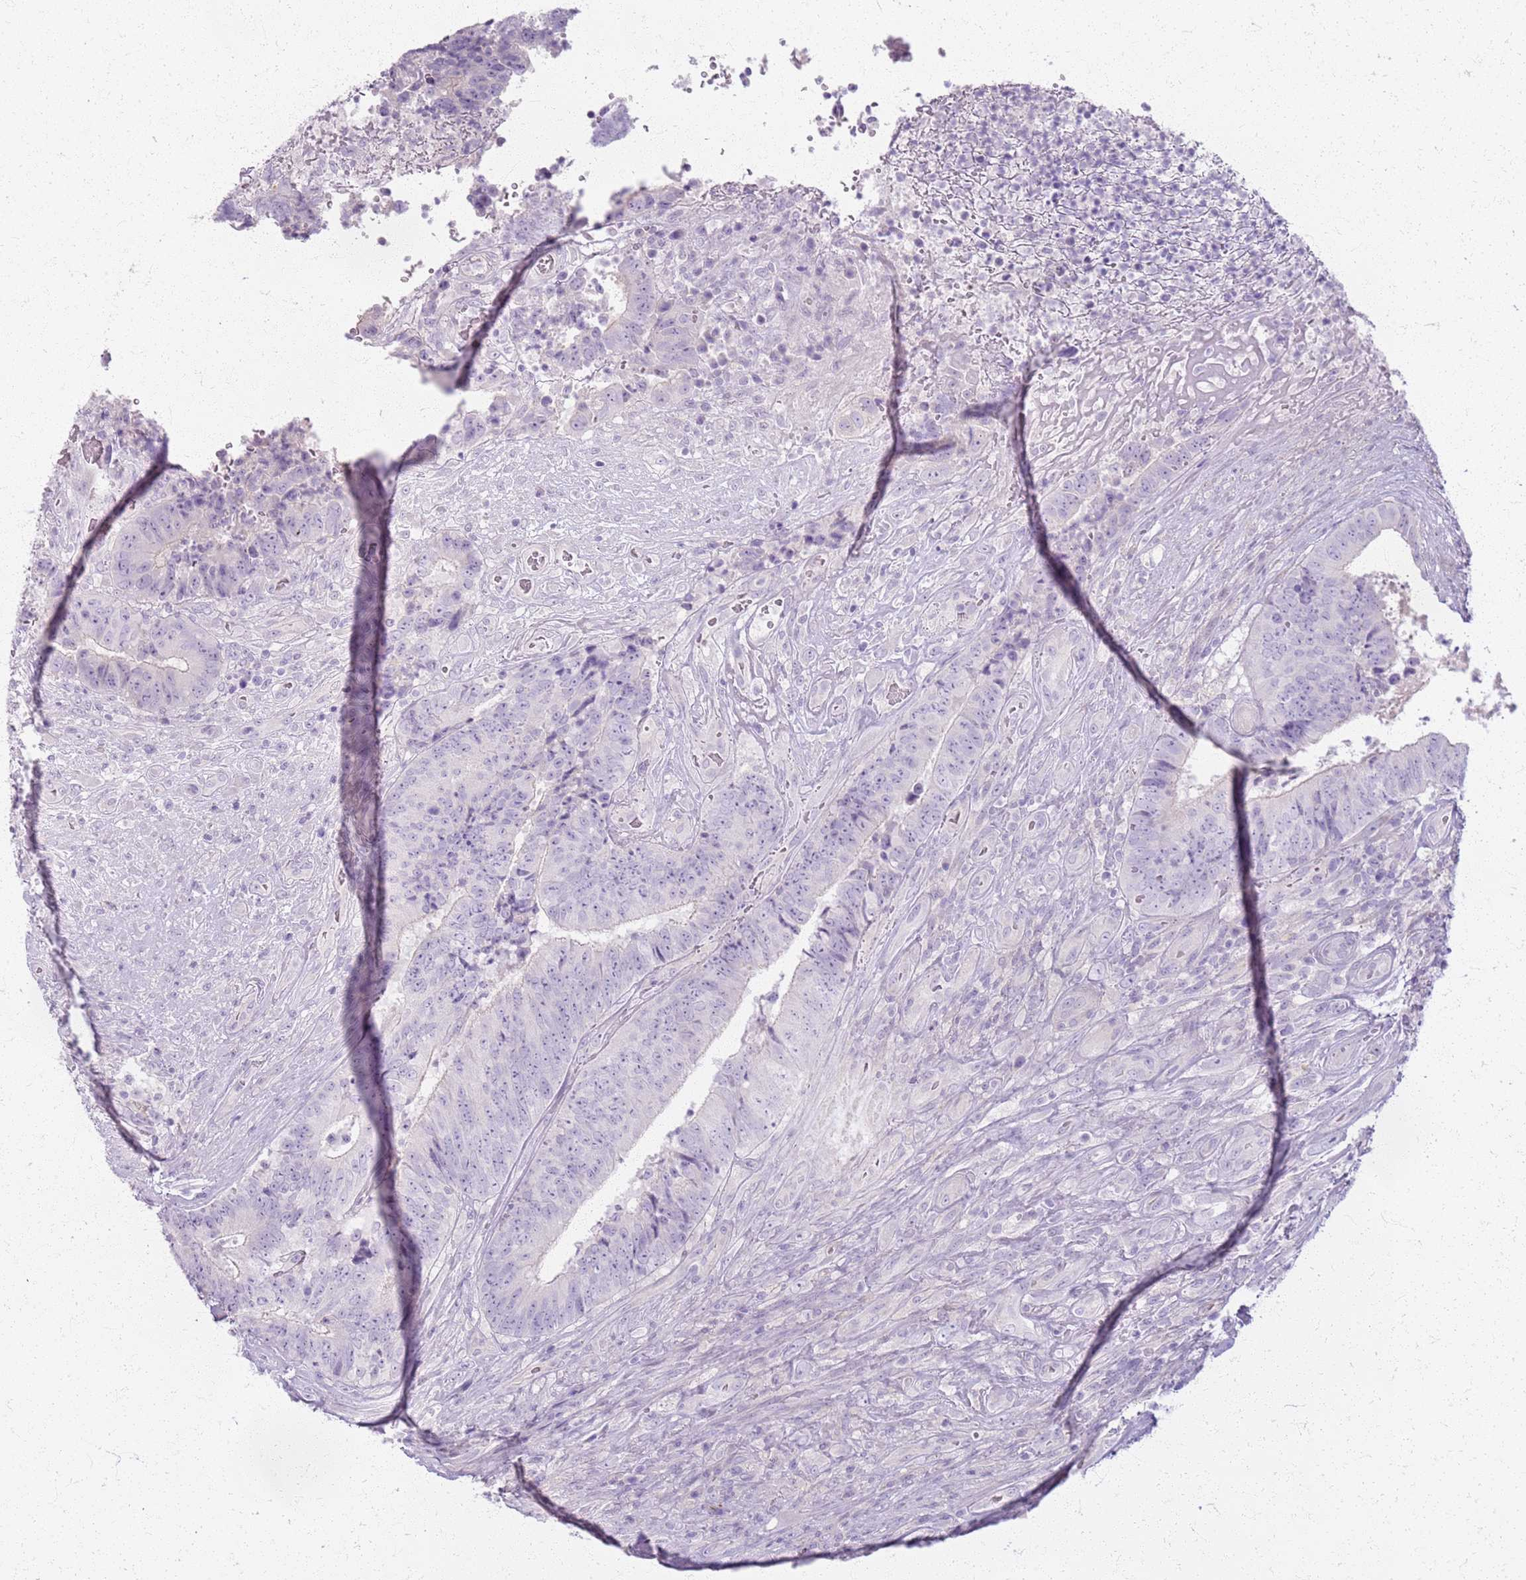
{"staining": {"intensity": "negative", "quantity": "none", "location": "none"}, "tissue": "colorectal cancer", "cell_type": "Tumor cells", "image_type": "cancer", "snomed": [{"axis": "morphology", "description": "Adenocarcinoma, NOS"}, {"axis": "topography", "description": "Rectum"}], "caption": "The IHC micrograph has no significant staining in tumor cells of colorectal cancer (adenocarcinoma) tissue.", "gene": "CSRP3", "patient": {"sex": "male", "age": 72}}